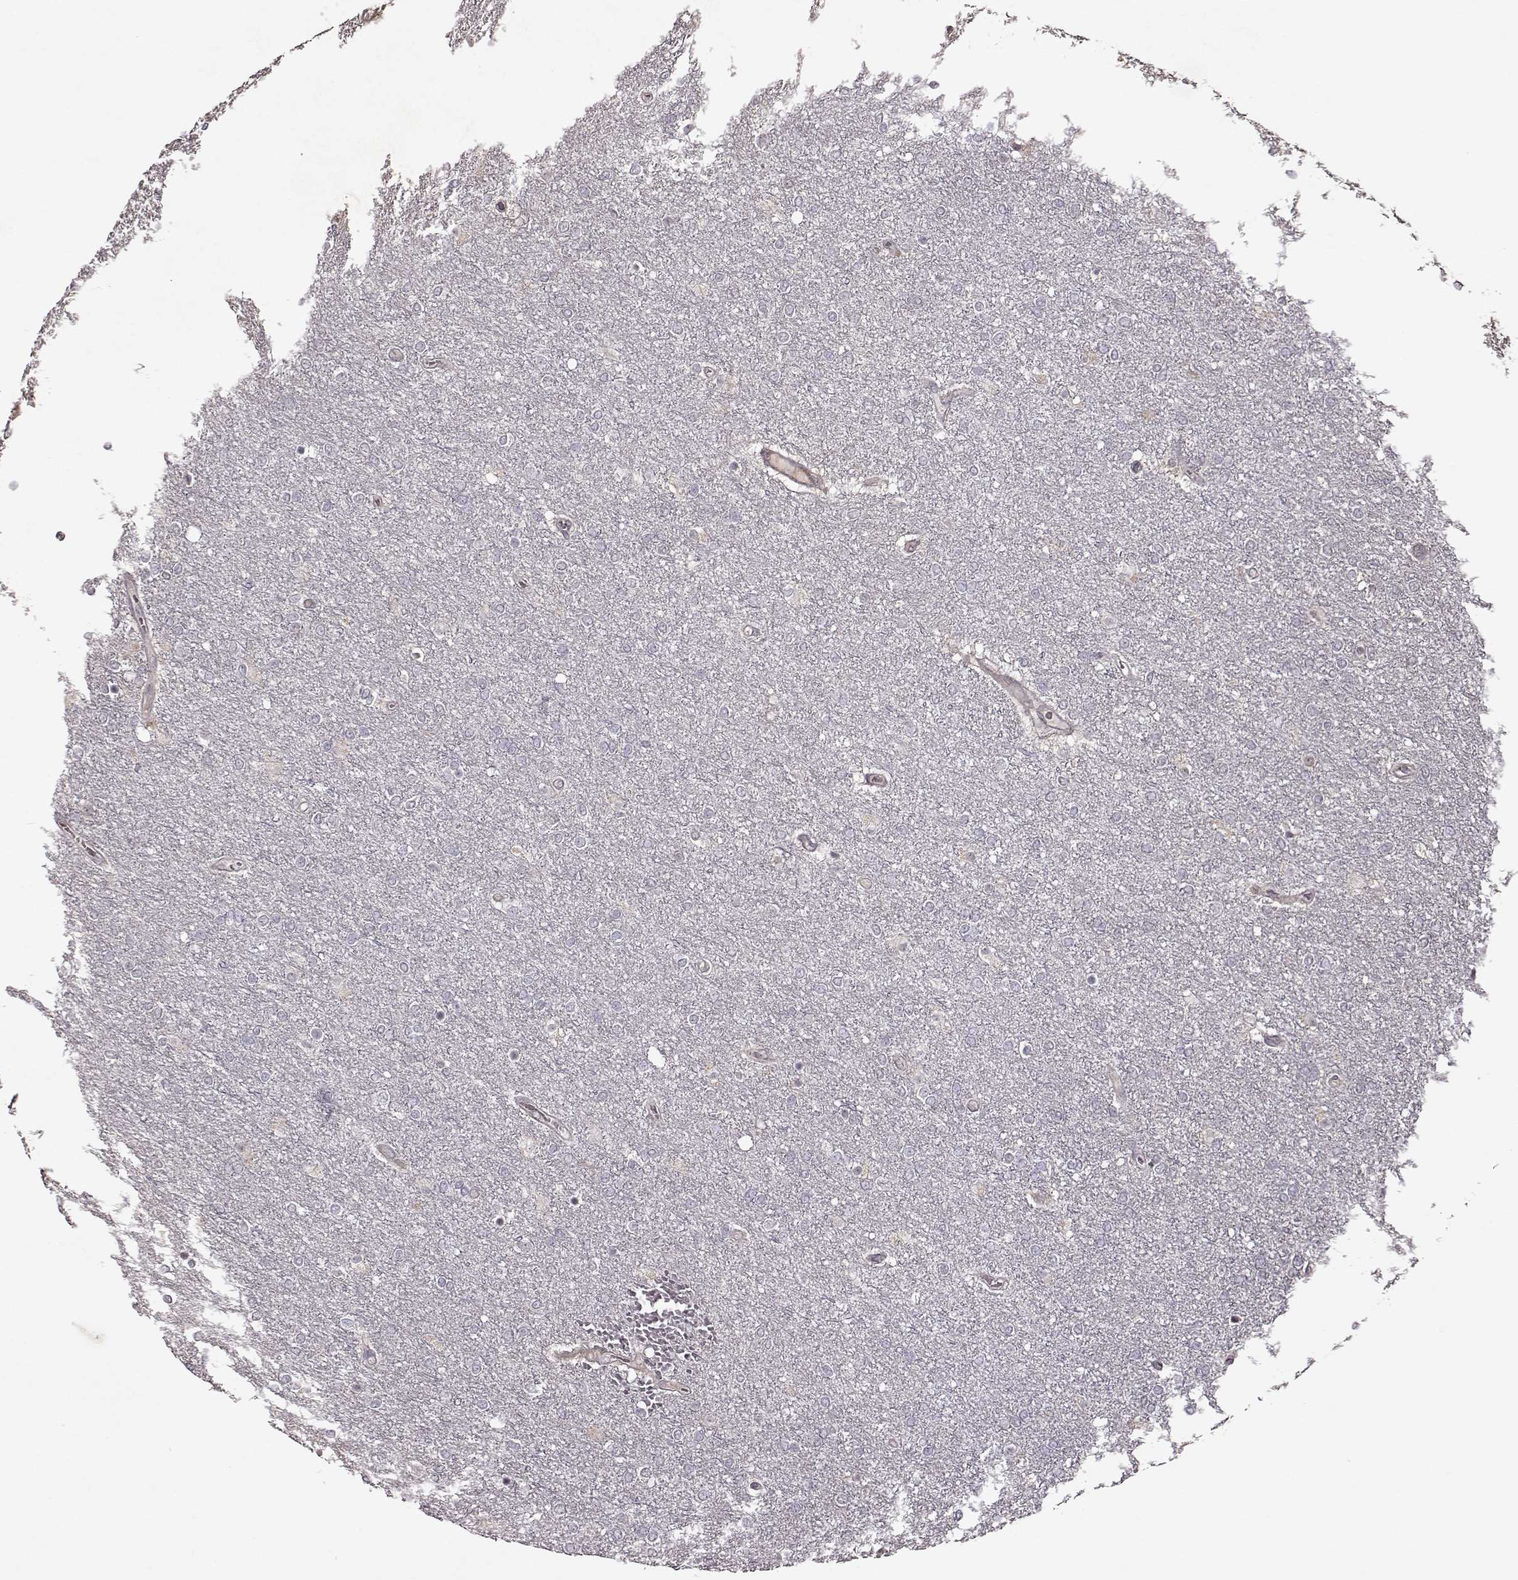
{"staining": {"intensity": "negative", "quantity": "none", "location": "none"}, "tissue": "glioma", "cell_type": "Tumor cells", "image_type": "cancer", "snomed": [{"axis": "morphology", "description": "Glioma, malignant, High grade"}, {"axis": "topography", "description": "Brain"}], "caption": "The histopathology image shows no significant positivity in tumor cells of glioma.", "gene": "CRB1", "patient": {"sex": "female", "age": 61}}